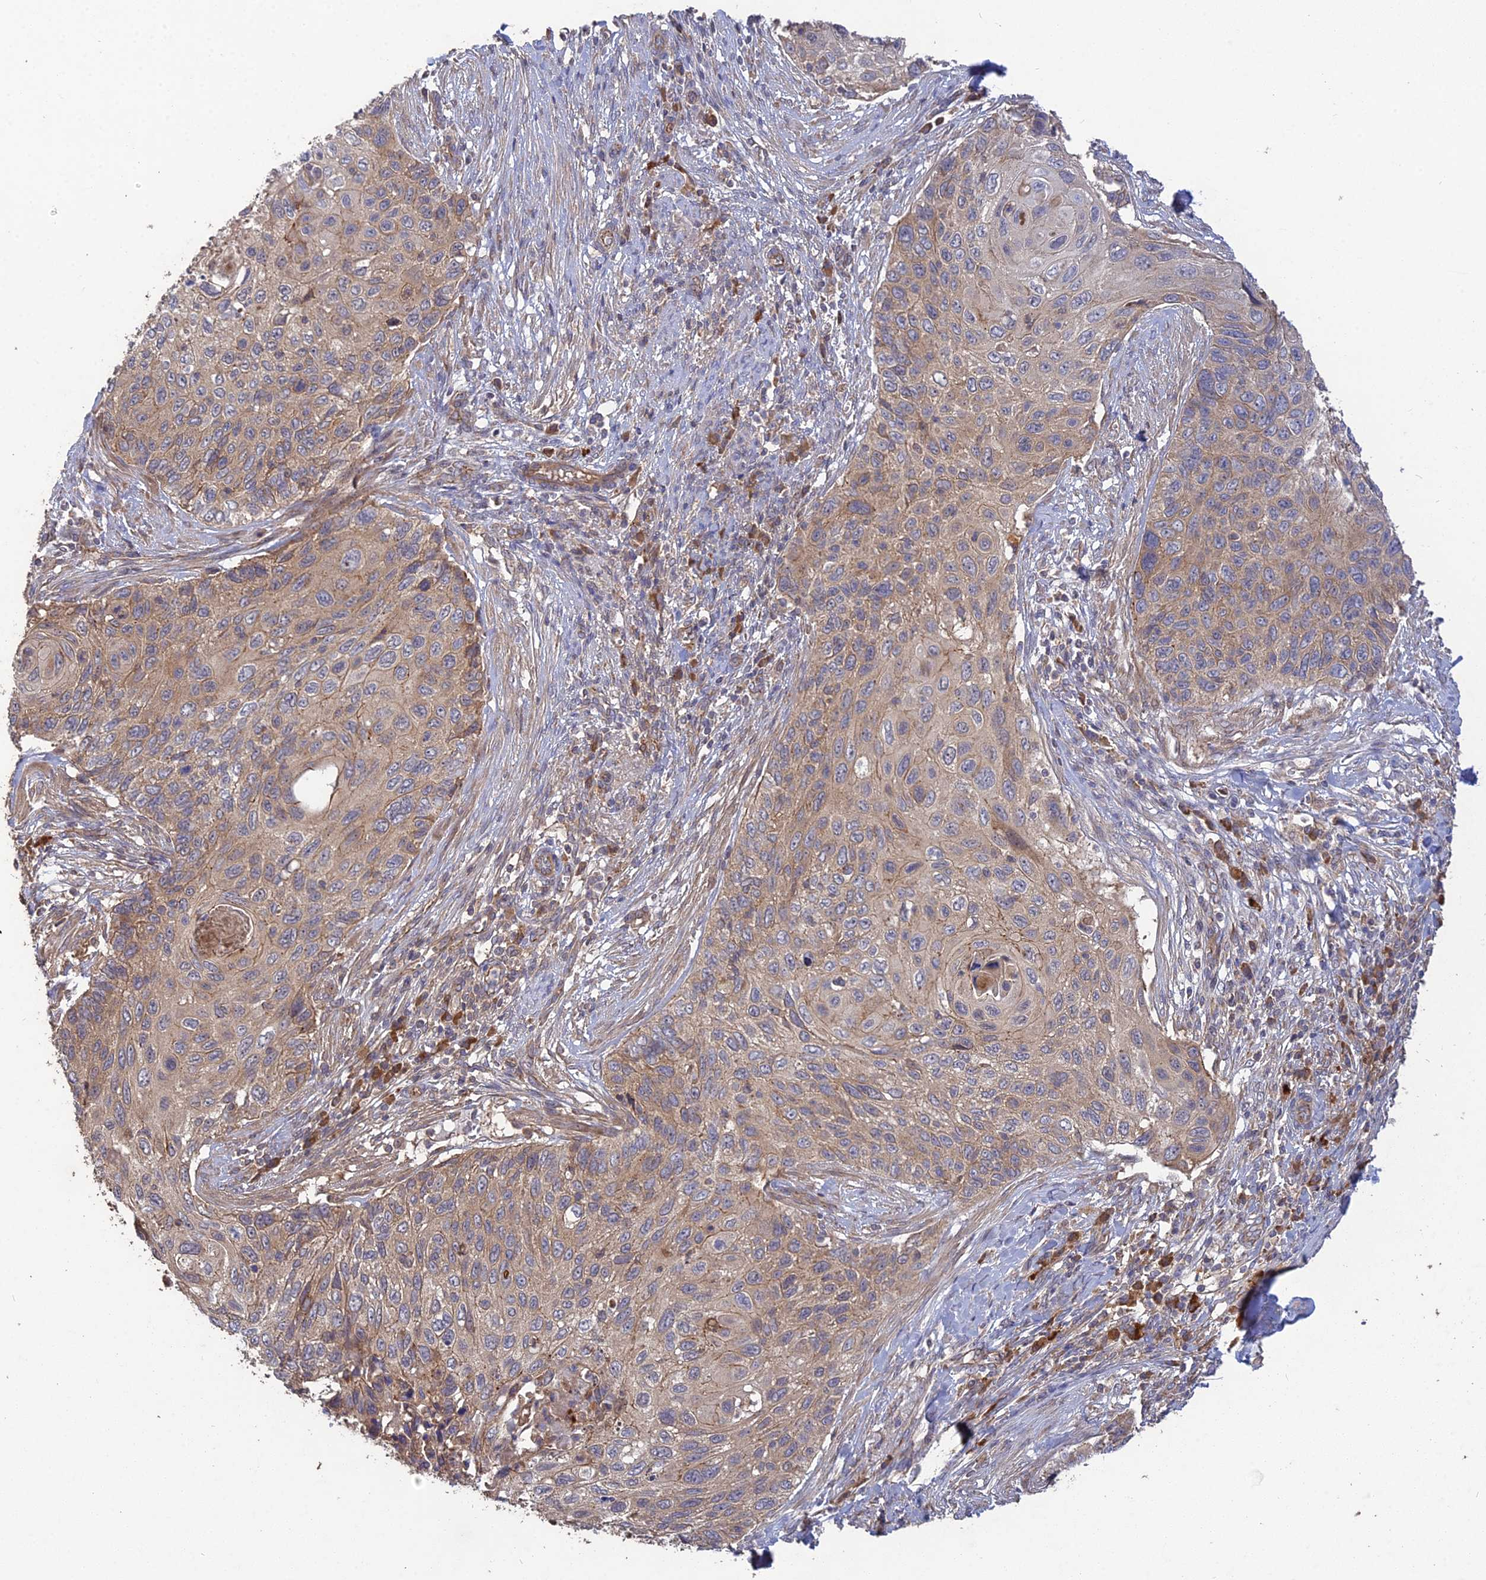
{"staining": {"intensity": "weak", "quantity": "25%-75%", "location": "cytoplasmic/membranous"}, "tissue": "cervical cancer", "cell_type": "Tumor cells", "image_type": "cancer", "snomed": [{"axis": "morphology", "description": "Squamous cell carcinoma, NOS"}, {"axis": "topography", "description": "Cervix"}], "caption": "Protein expression analysis of human cervical squamous cell carcinoma reveals weak cytoplasmic/membranous expression in approximately 25%-75% of tumor cells.", "gene": "ARHGAP40", "patient": {"sex": "female", "age": 70}}